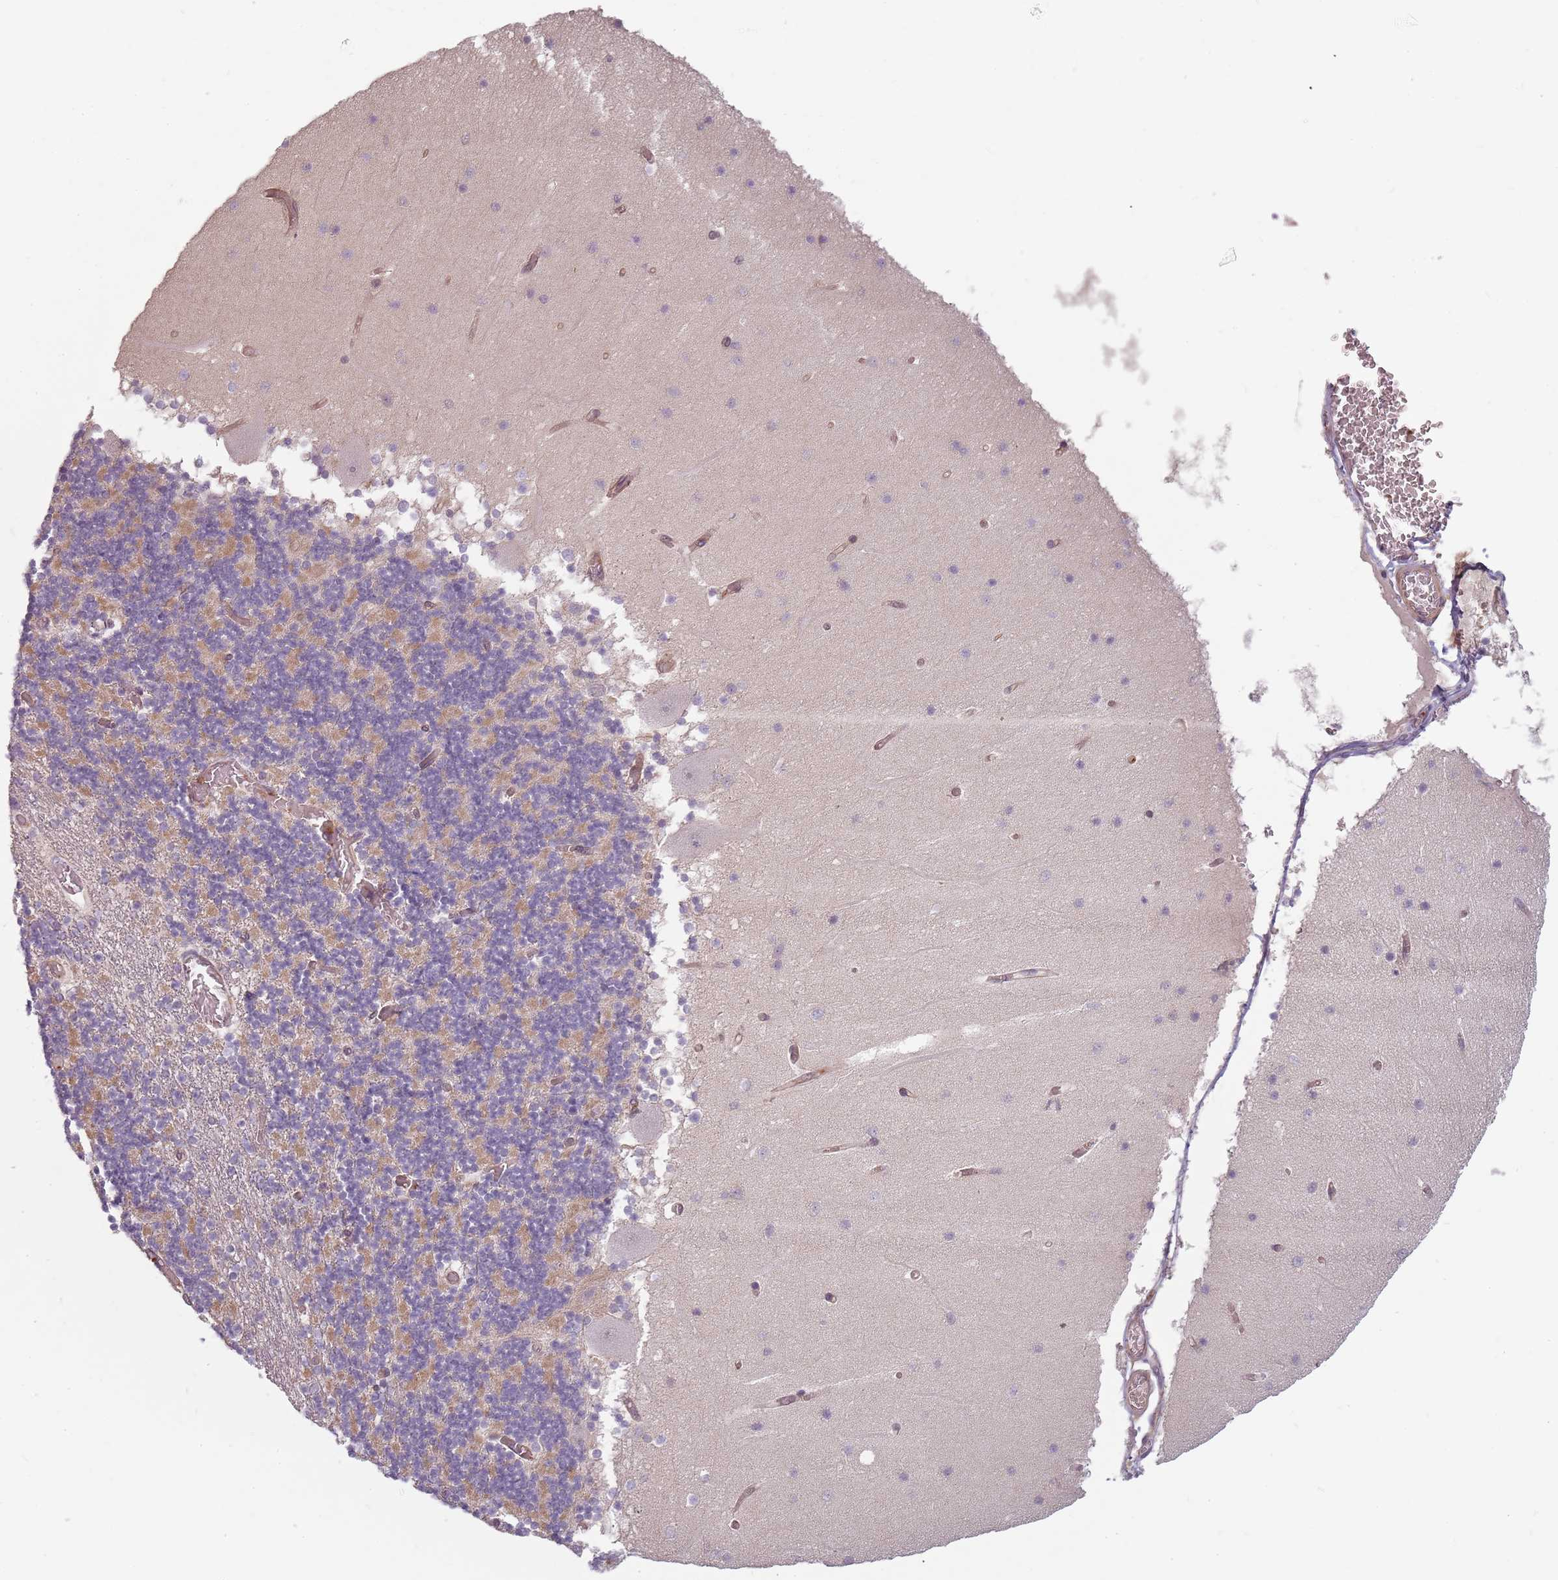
{"staining": {"intensity": "weak", "quantity": "<25%", "location": "cytoplasmic/membranous"}, "tissue": "cerebellum", "cell_type": "Cells in granular layer", "image_type": "normal", "snomed": [{"axis": "morphology", "description": "Normal tissue, NOS"}, {"axis": "topography", "description": "Cerebellum"}], "caption": "Cells in granular layer show no significant protein positivity in benign cerebellum. (Immunohistochemistry, brightfield microscopy, high magnification).", "gene": "PPP1R14C", "patient": {"sex": "female", "age": 28}}